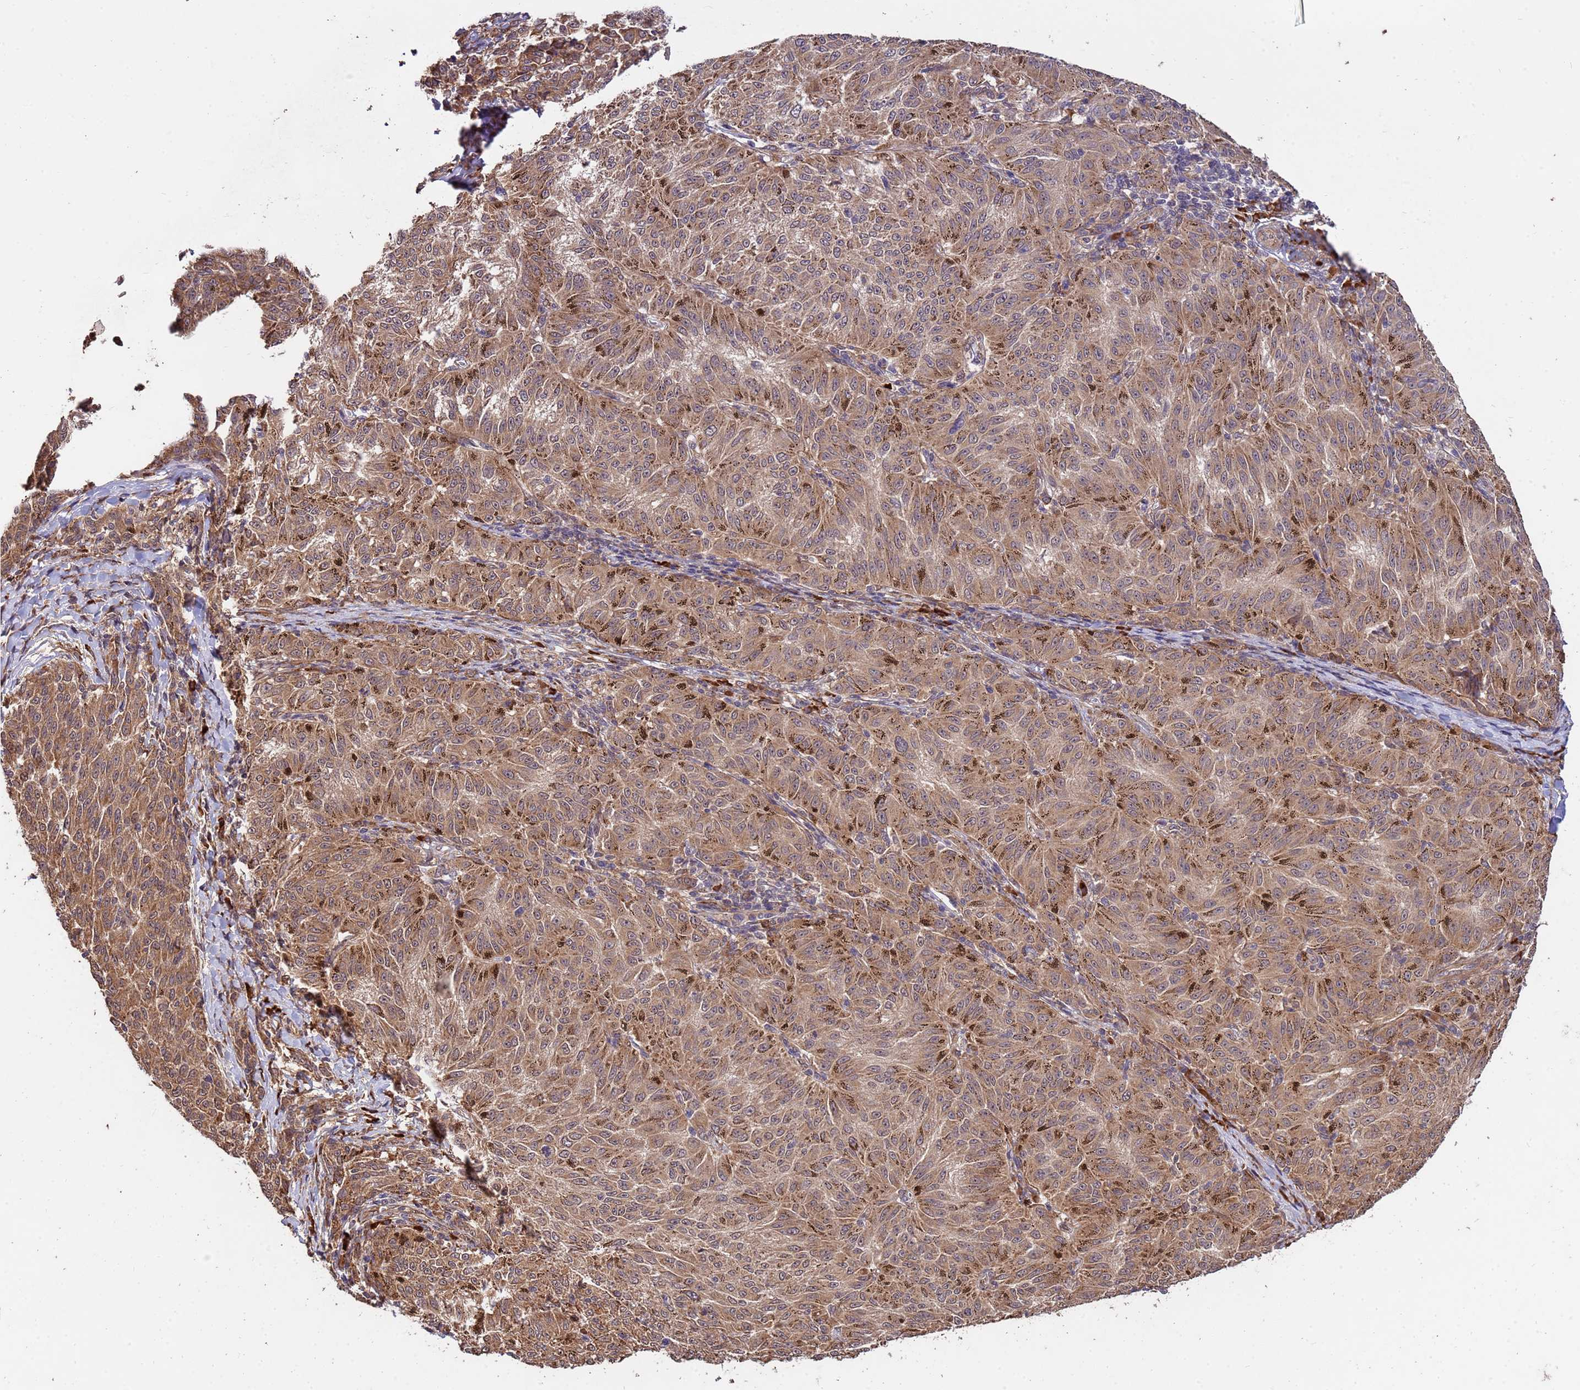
{"staining": {"intensity": "moderate", "quantity": ">75%", "location": "cytoplasmic/membranous"}, "tissue": "melanoma", "cell_type": "Tumor cells", "image_type": "cancer", "snomed": [{"axis": "morphology", "description": "Malignant melanoma, NOS"}, {"axis": "topography", "description": "Skin"}], "caption": "Immunohistochemistry (IHC) micrograph of neoplastic tissue: melanoma stained using immunohistochemistry exhibits medium levels of moderate protein expression localized specifically in the cytoplasmic/membranous of tumor cells, appearing as a cytoplasmic/membranous brown color.", "gene": "ZNF619", "patient": {"sex": "female", "age": 72}}